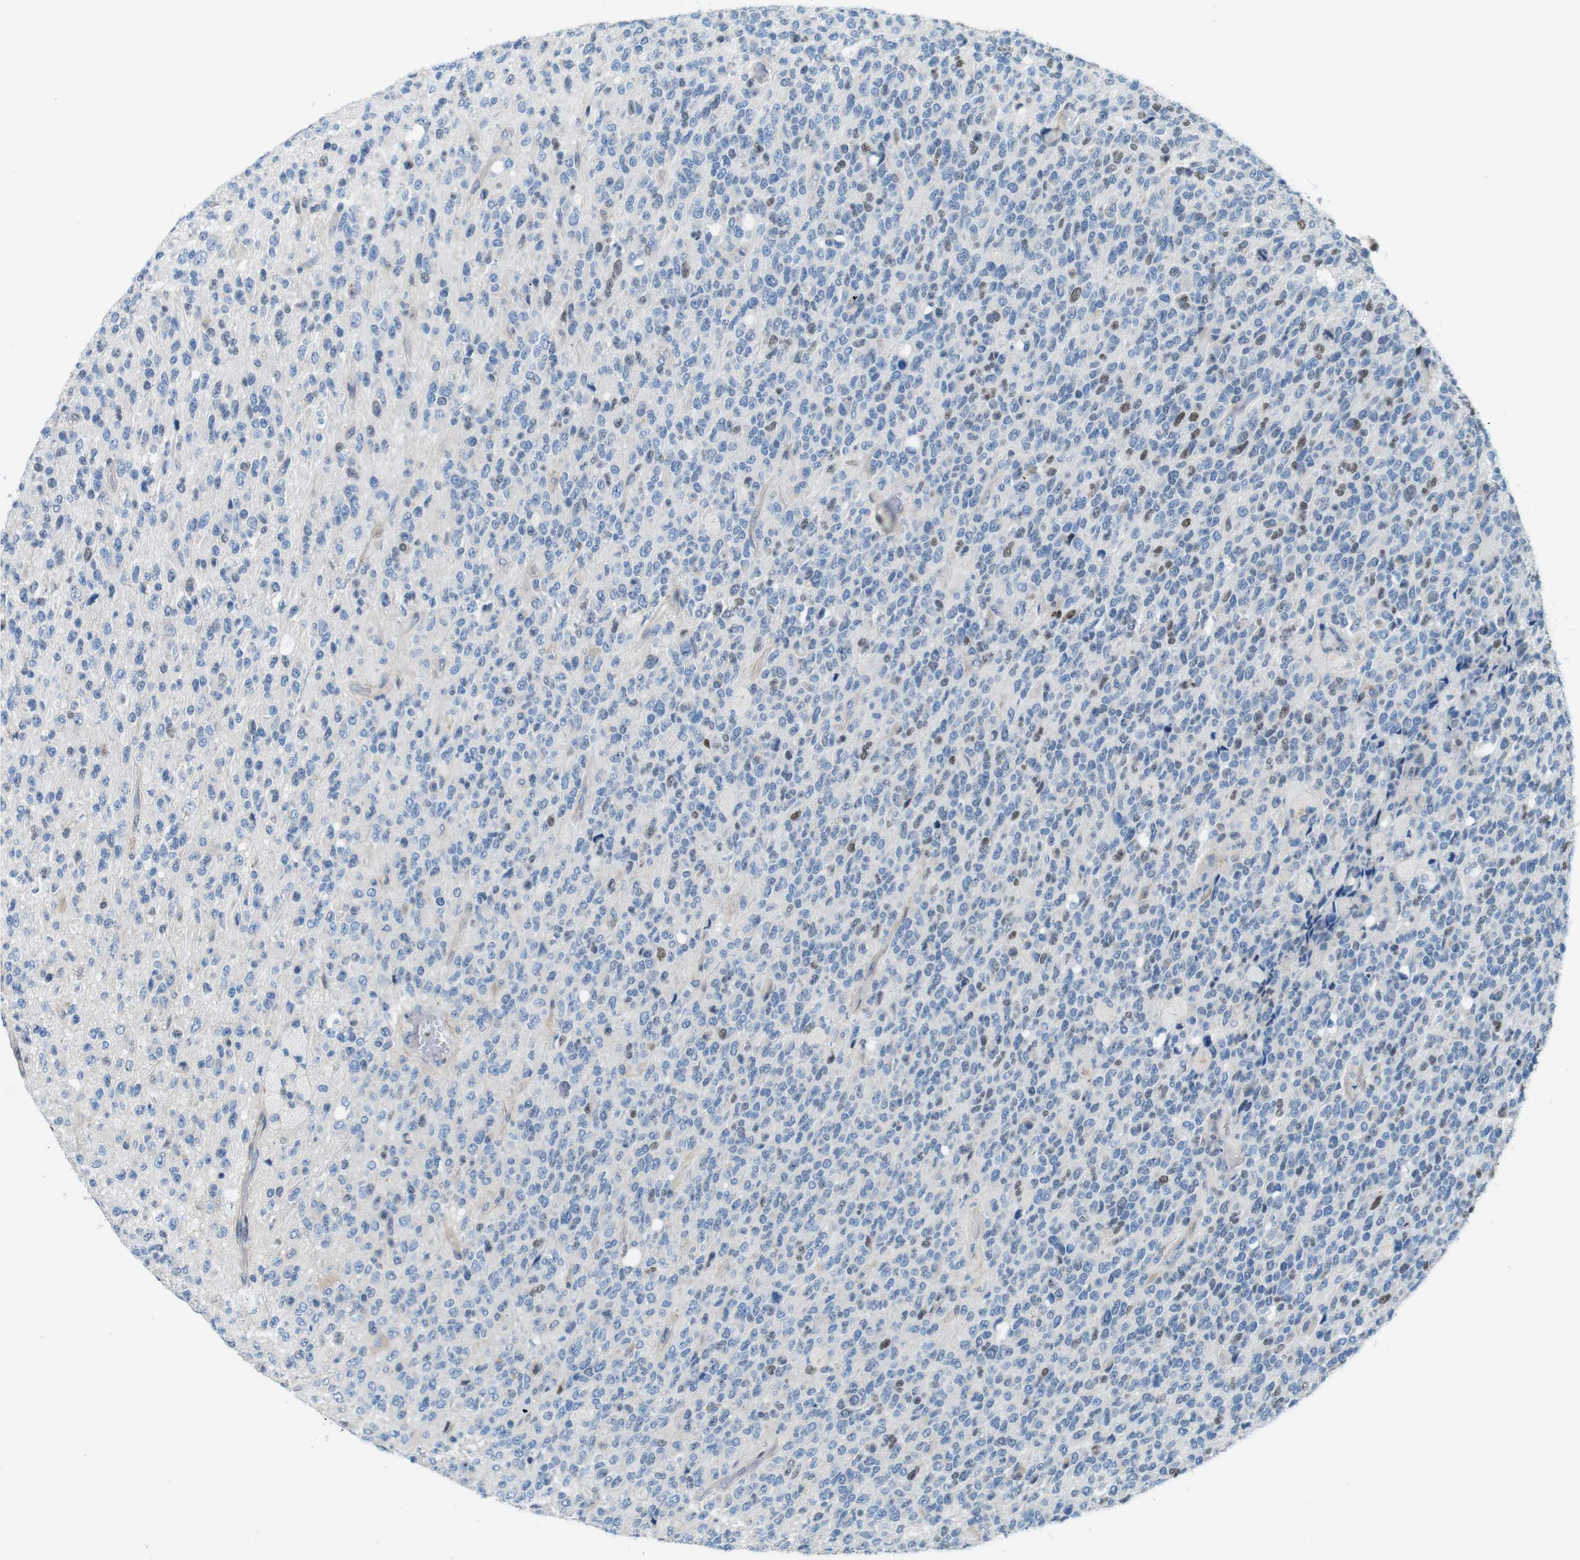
{"staining": {"intensity": "negative", "quantity": "none", "location": "none"}, "tissue": "glioma", "cell_type": "Tumor cells", "image_type": "cancer", "snomed": [{"axis": "morphology", "description": "Glioma, malignant, High grade"}, {"axis": "topography", "description": "pancreas cauda"}], "caption": "Immunohistochemistry image of glioma stained for a protein (brown), which exhibits no staining in tumor cells.", "gene": "SKI", "patient": {"sex": "male", "age": 60}}